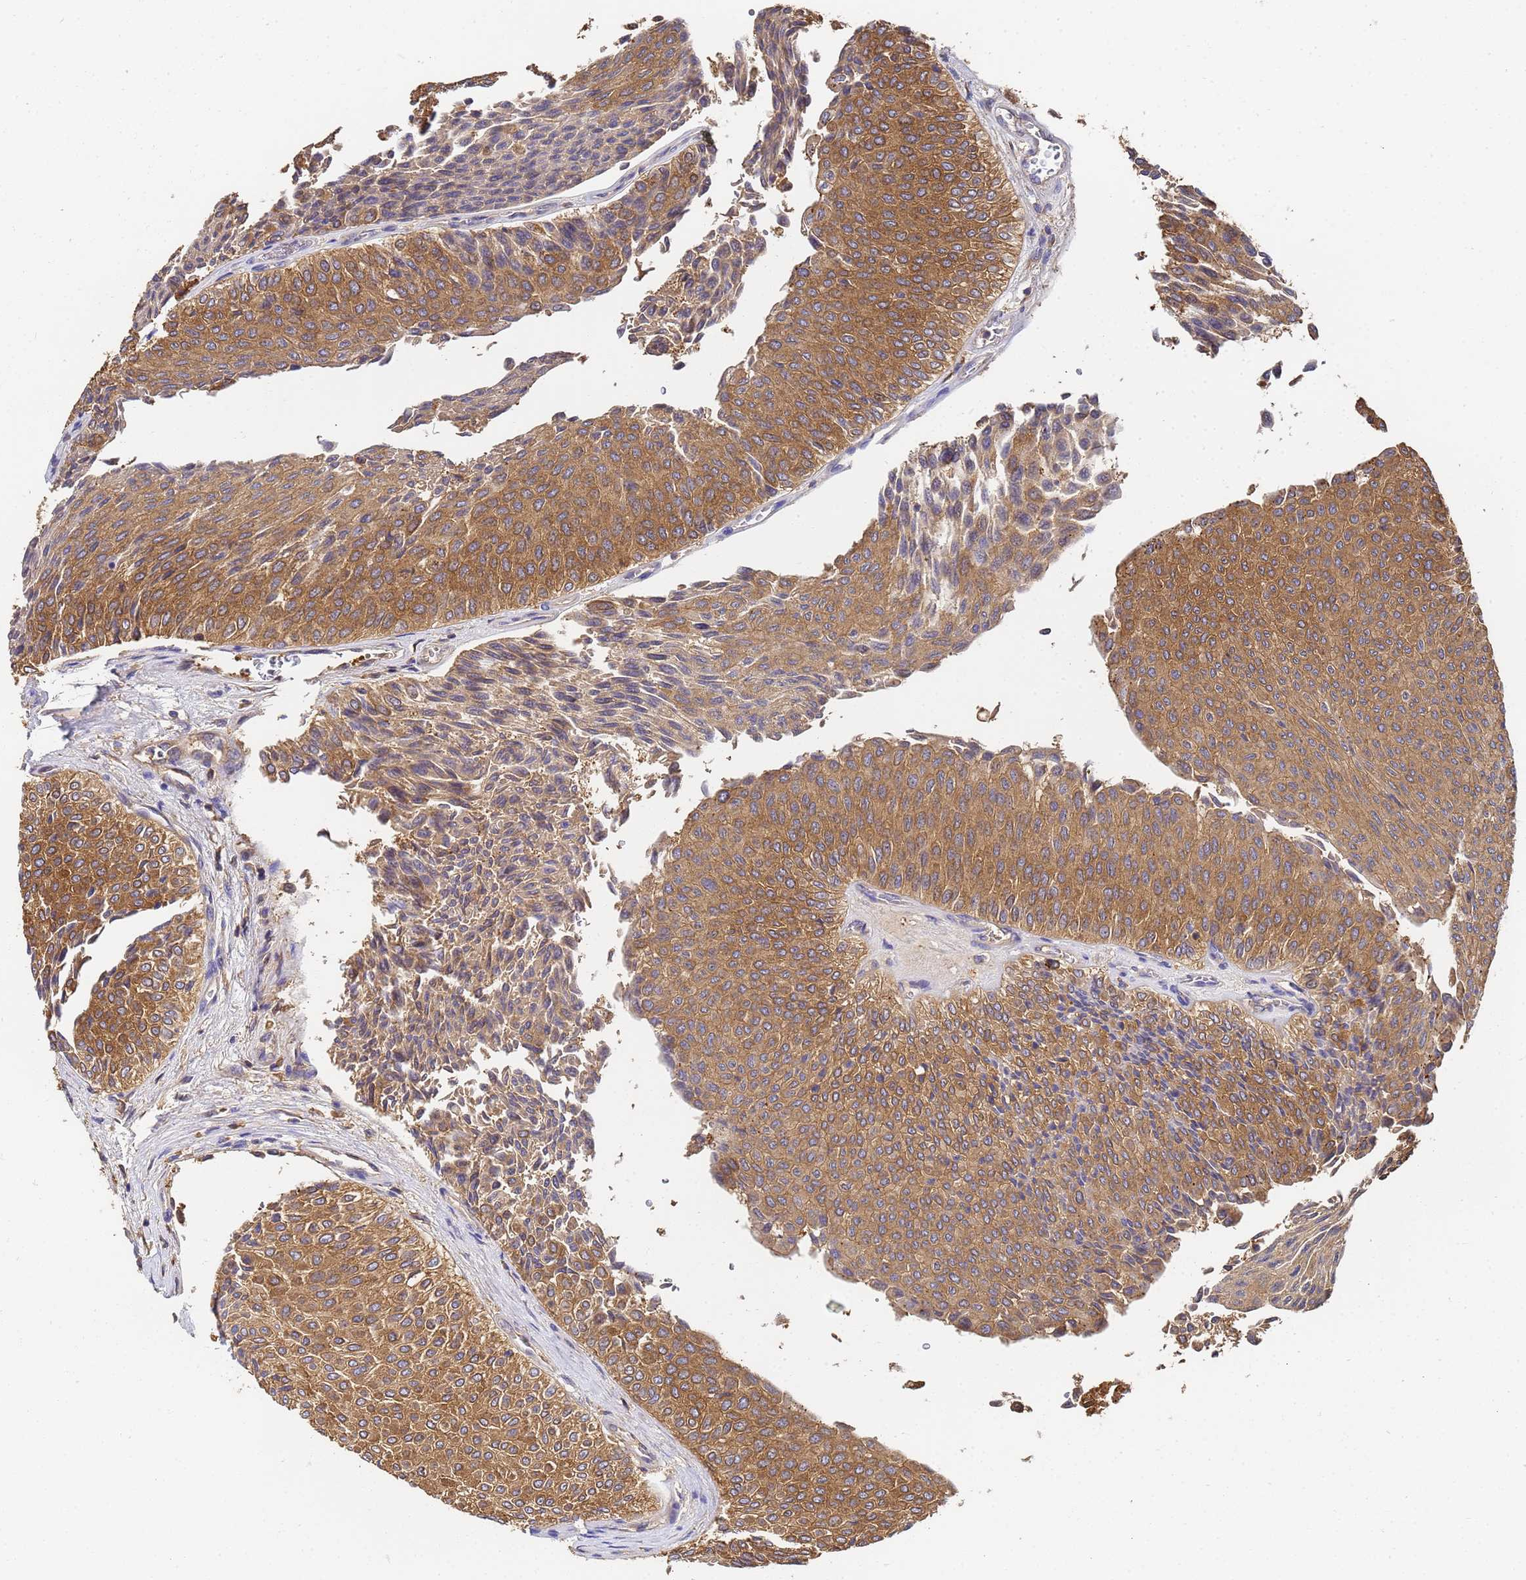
{"staining": {"intensity": "moderate", "quantity": ">75%", "location": "cytoplasmic/membranous"}, "tissue": "urothelial cancer", "cell_type": "Tumor cells", "image_type": "cancer", "snomed": [{"axis": "morphology", "description": "Urothelial carcinoma, Low grade"}, {"axis": "topography", "description": "Urinary bladder"}], "caption": "Immunohistochemistry staining of urothelial cancer, which shows medium levels of moderate cytoplasmic/membranous expression in about >75% of tumor cells indicating moderate cytoplasmic/membranous protein positivity. The staining was performed using DAB (brown) for protein detection and nuclei were counterstained in hematoxylin (blue).", "gene": "NME1-NME2", "patient": {"sex": "male", "age": 78}}